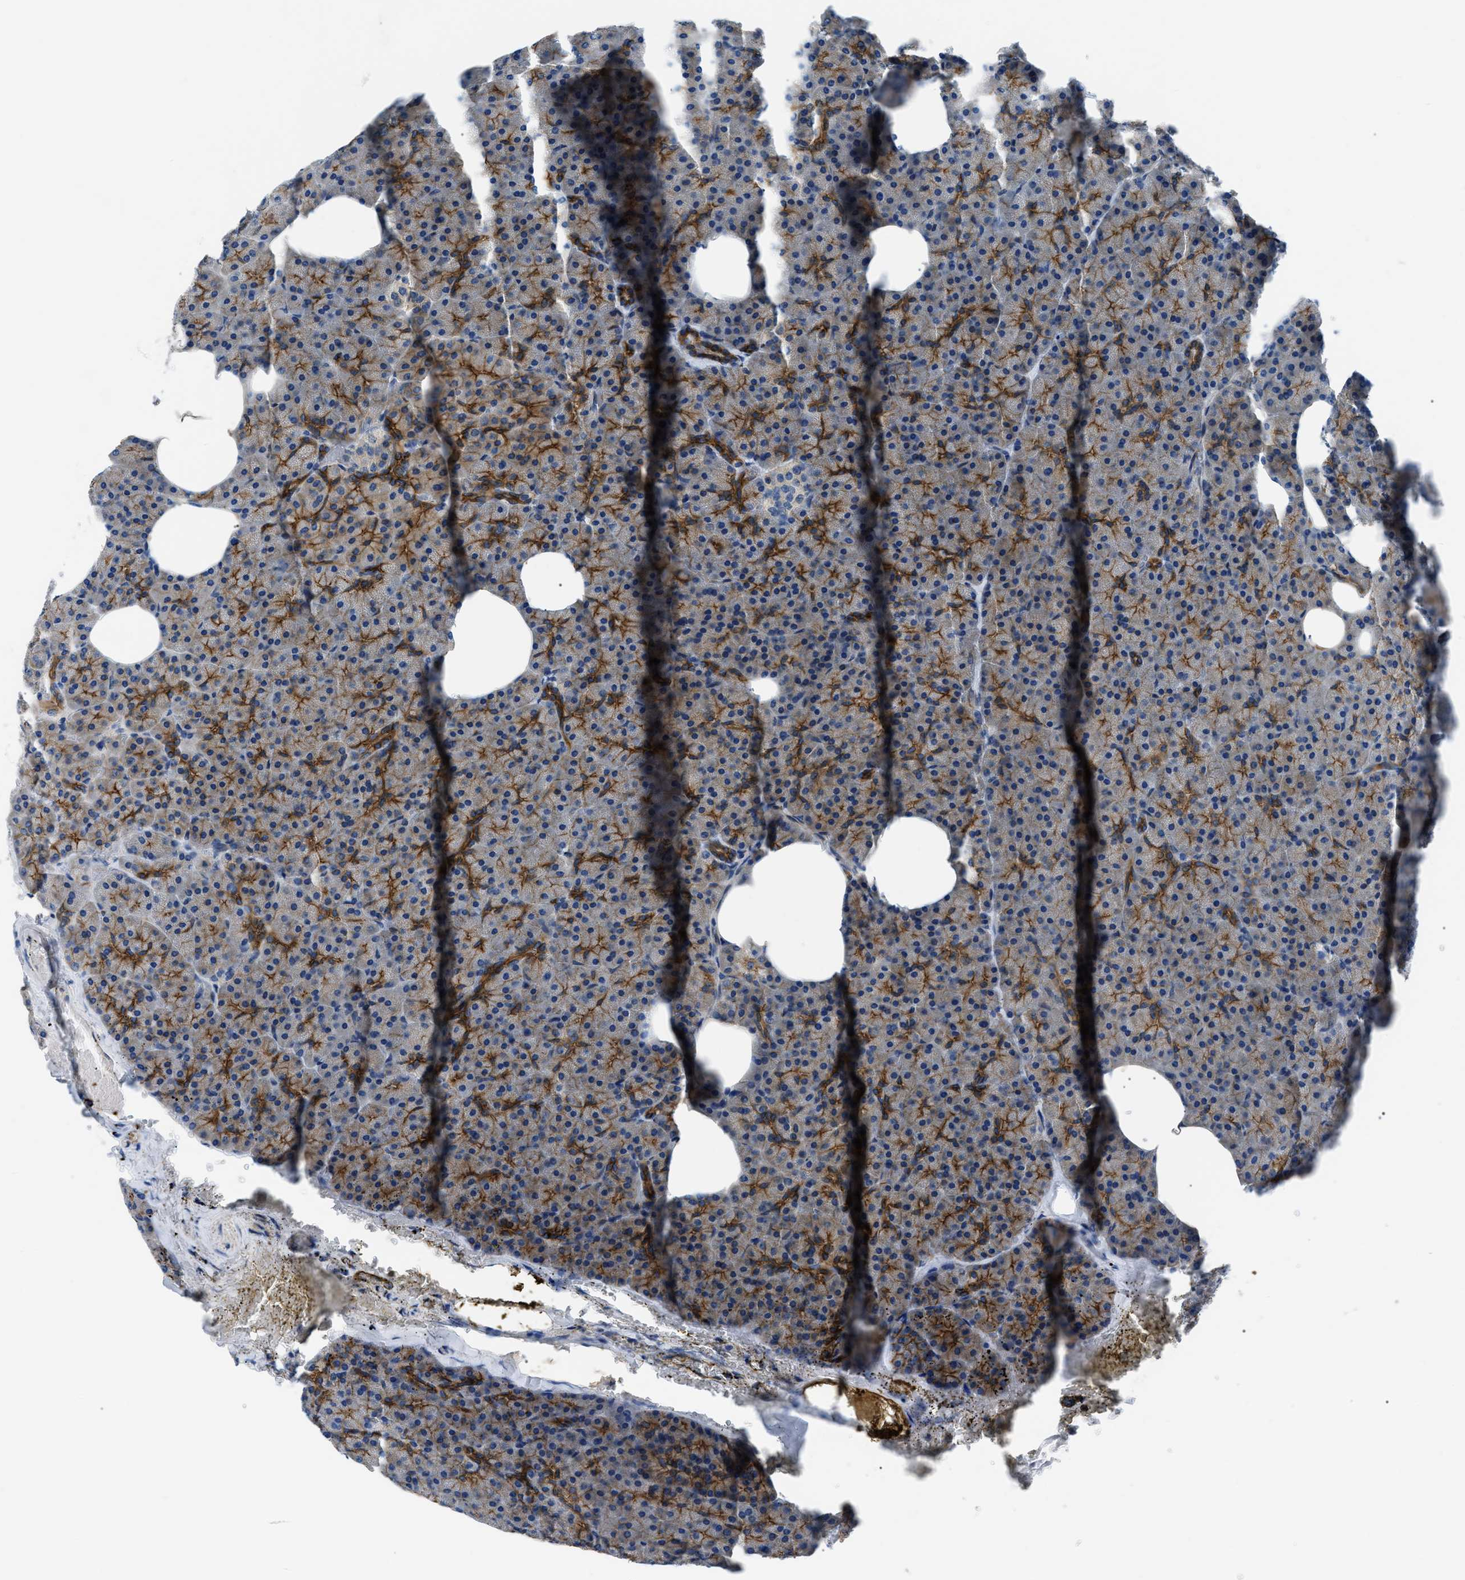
{"staining": {"intensity": "strong", "quantity": "25%-75%", "location": "cytoplasmic/membranous"}, "tissue": "pancreas", "cell_type": "Exocrine glandular cells", "image_type": "normal", "snomed": [{"axis": "morphology", "description": "Normal tissue, NOS"}, {"axis": "topography", "description": "Pancreas"}], "caption": "A micrograph of pancreas stained for a protein shows strong cytoplasmic/membranous brown staining in exocrine glandular cells. (Brightfield microscopy of DAB IHC at high magnification).", "gene": "ZDHHC24", "patient": {"sex": "female", "age": 35}}